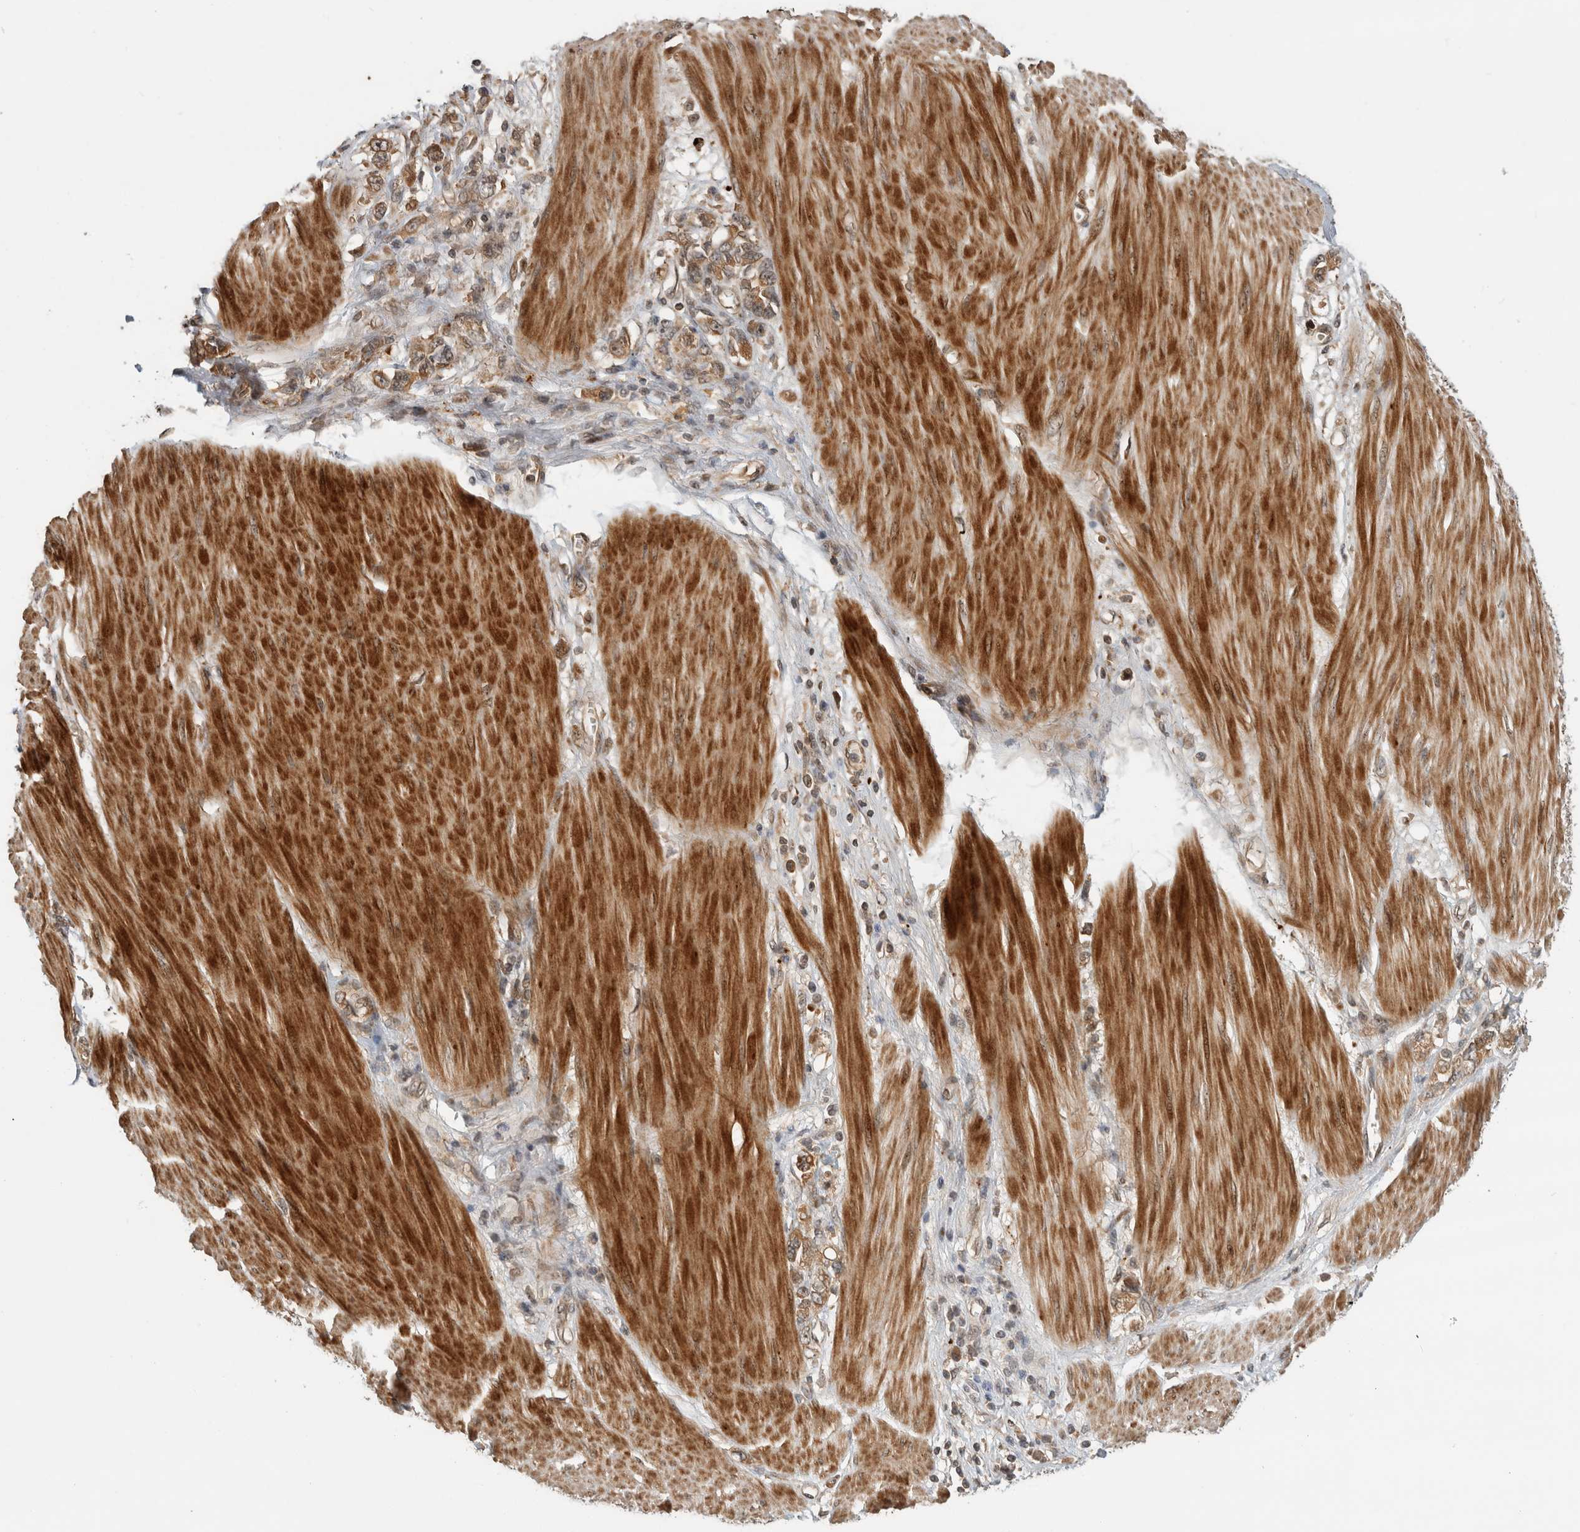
{"staining": {"intensity": "weak", "quantity": ">75%", "location": "cytoplasmic/membranous"}, "tissue": "stomach cancer", "cell_type": "Tumor cells", "image_type": "cancer", "snomed": [{"axis": "morphology", "description": "Adenocarcinoma, NOS"}, {"axis": "topography", "description": "Stomach"}], "caption": "Human stomach adenocarcinoma stained with a protein marker exhibits weak staining in tumor cells.", "gene": "PITPNC1", "patient": {"sex": "female", "age": 76}}